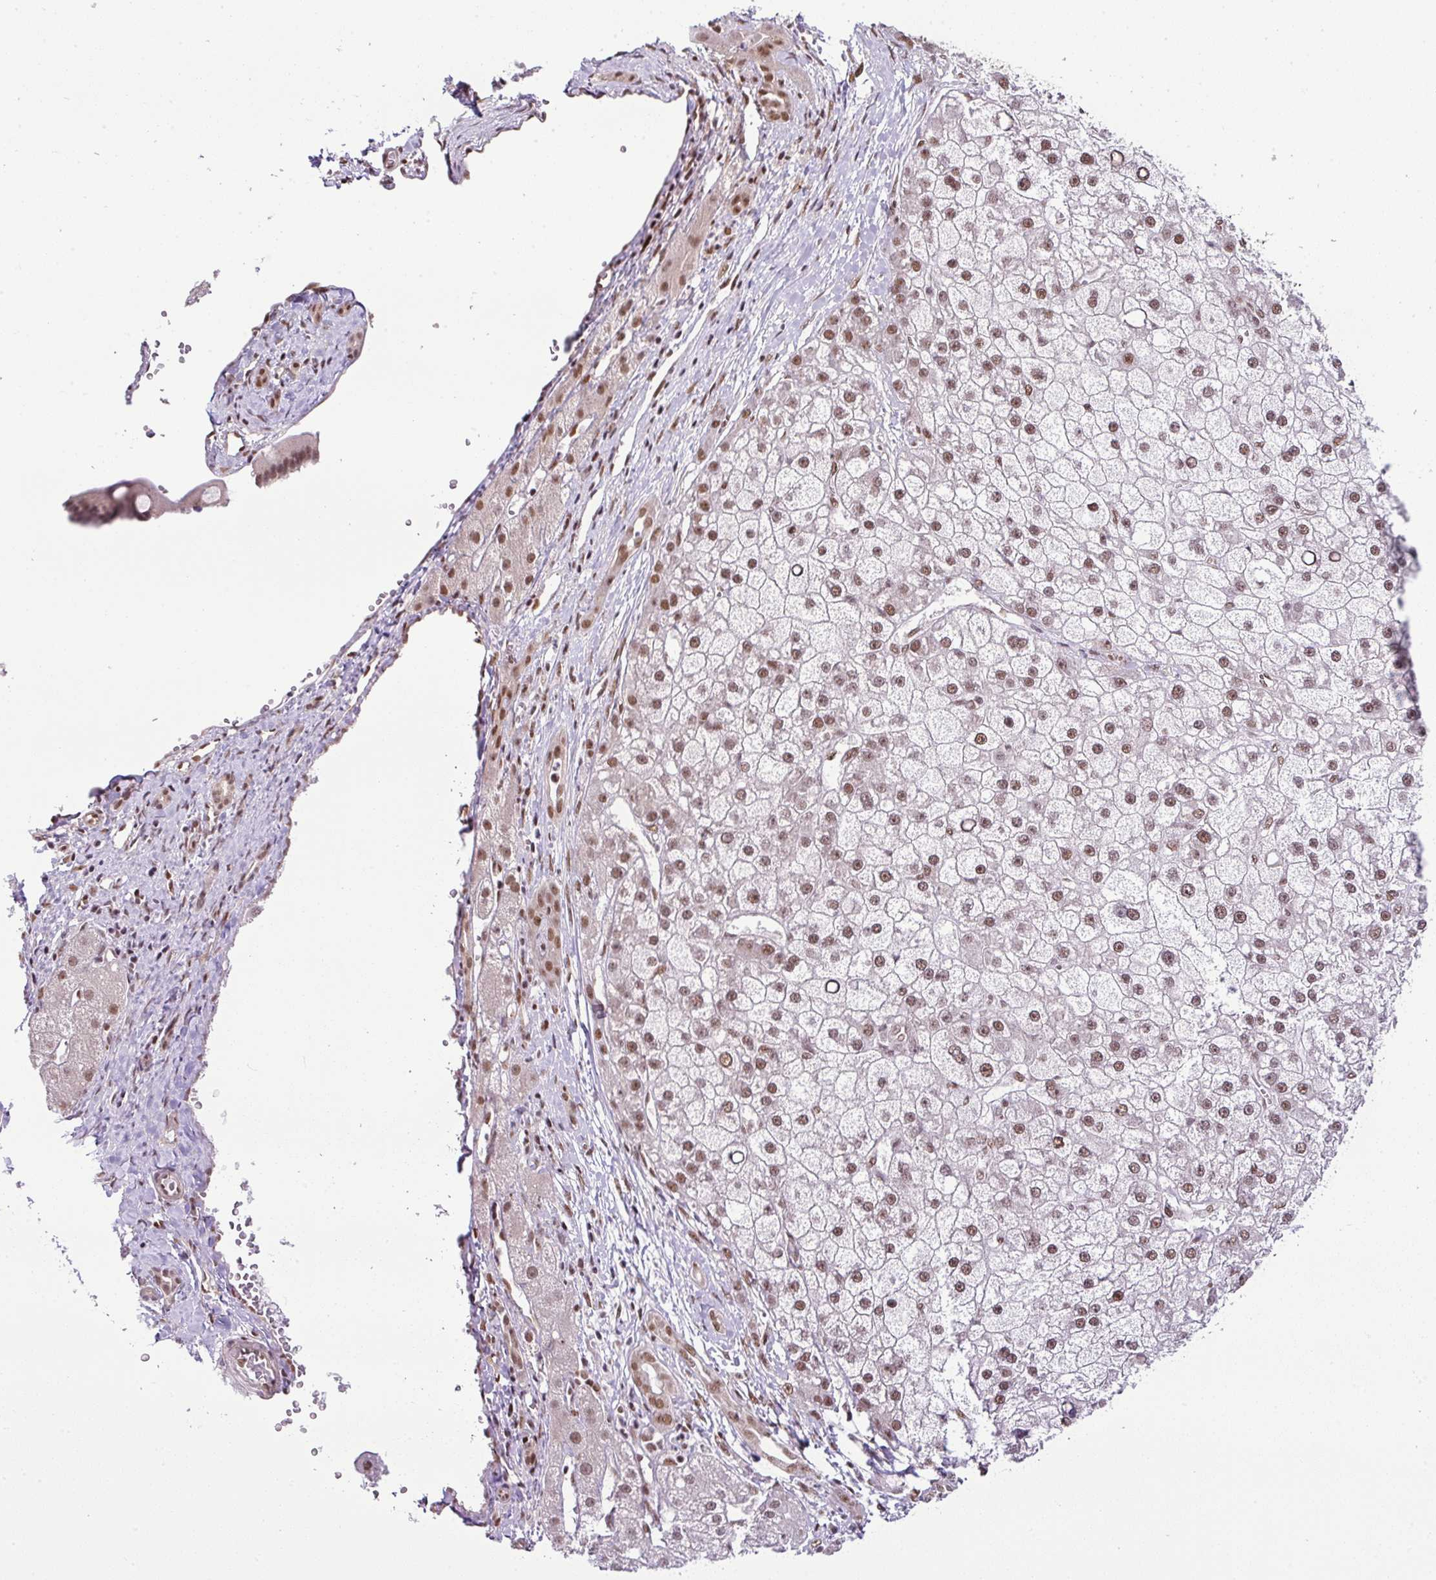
{"staining": {"intensity": "moderate", "quantity": ">75%", "location": "nuclear"}, "tissue": "liver cancer", "cell_type": "Tumor cells", "image_type": "cancer", "snomed": [{"axis": "morphology", "description": "Carcinoma, Hepatocellular, NOS"}, {"axis": "topography", "description": "Liver"}], "caption": "IHC micrograph of human liver hepatocellular carcinoma stained for a protein (brown), which displays medium levels of moderate nuclear expression in approximately >75% of tumor cells.", "gene": "PGAP4", "patient": {"sex": "male", "age": 67}}